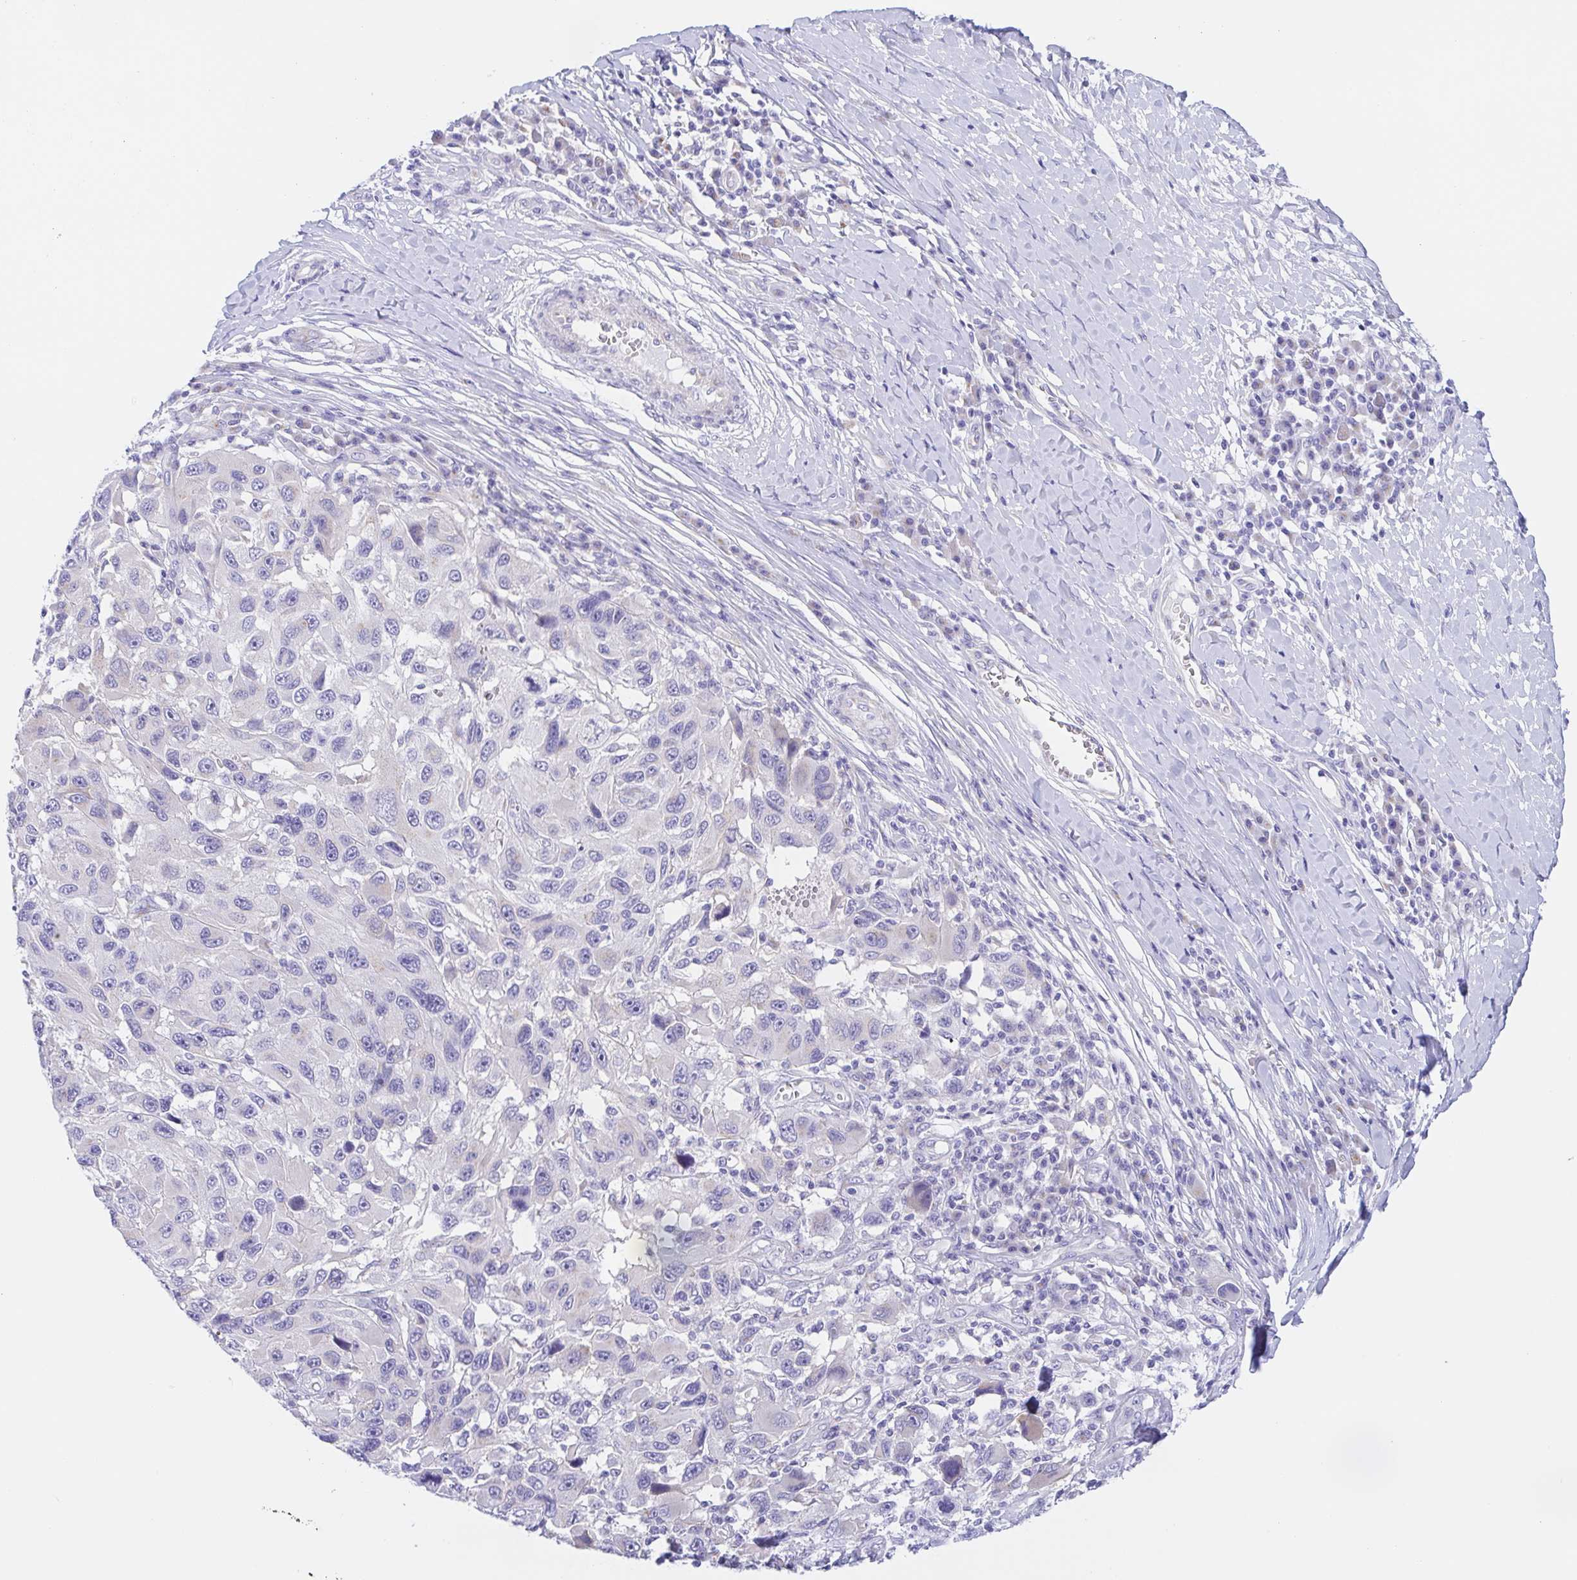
{"staining": {"intensity": "negative", "quantity": "none", "location": "none"}, "tissue": "melanoma", "cell_type": "Tumor cells", "image_type": "cancer", "snomed": [{"axis": "morphology", "description": "Malignant melanoma, NOS"}, {"axis": "topography", "description": "Skin"}], "caption": "This is an immunohistochemistry (IHC) image of human melanoma. There is no expression in tumor cells.", "gene": "SCG3", "patient": {"sex": "male", "age": 53}}